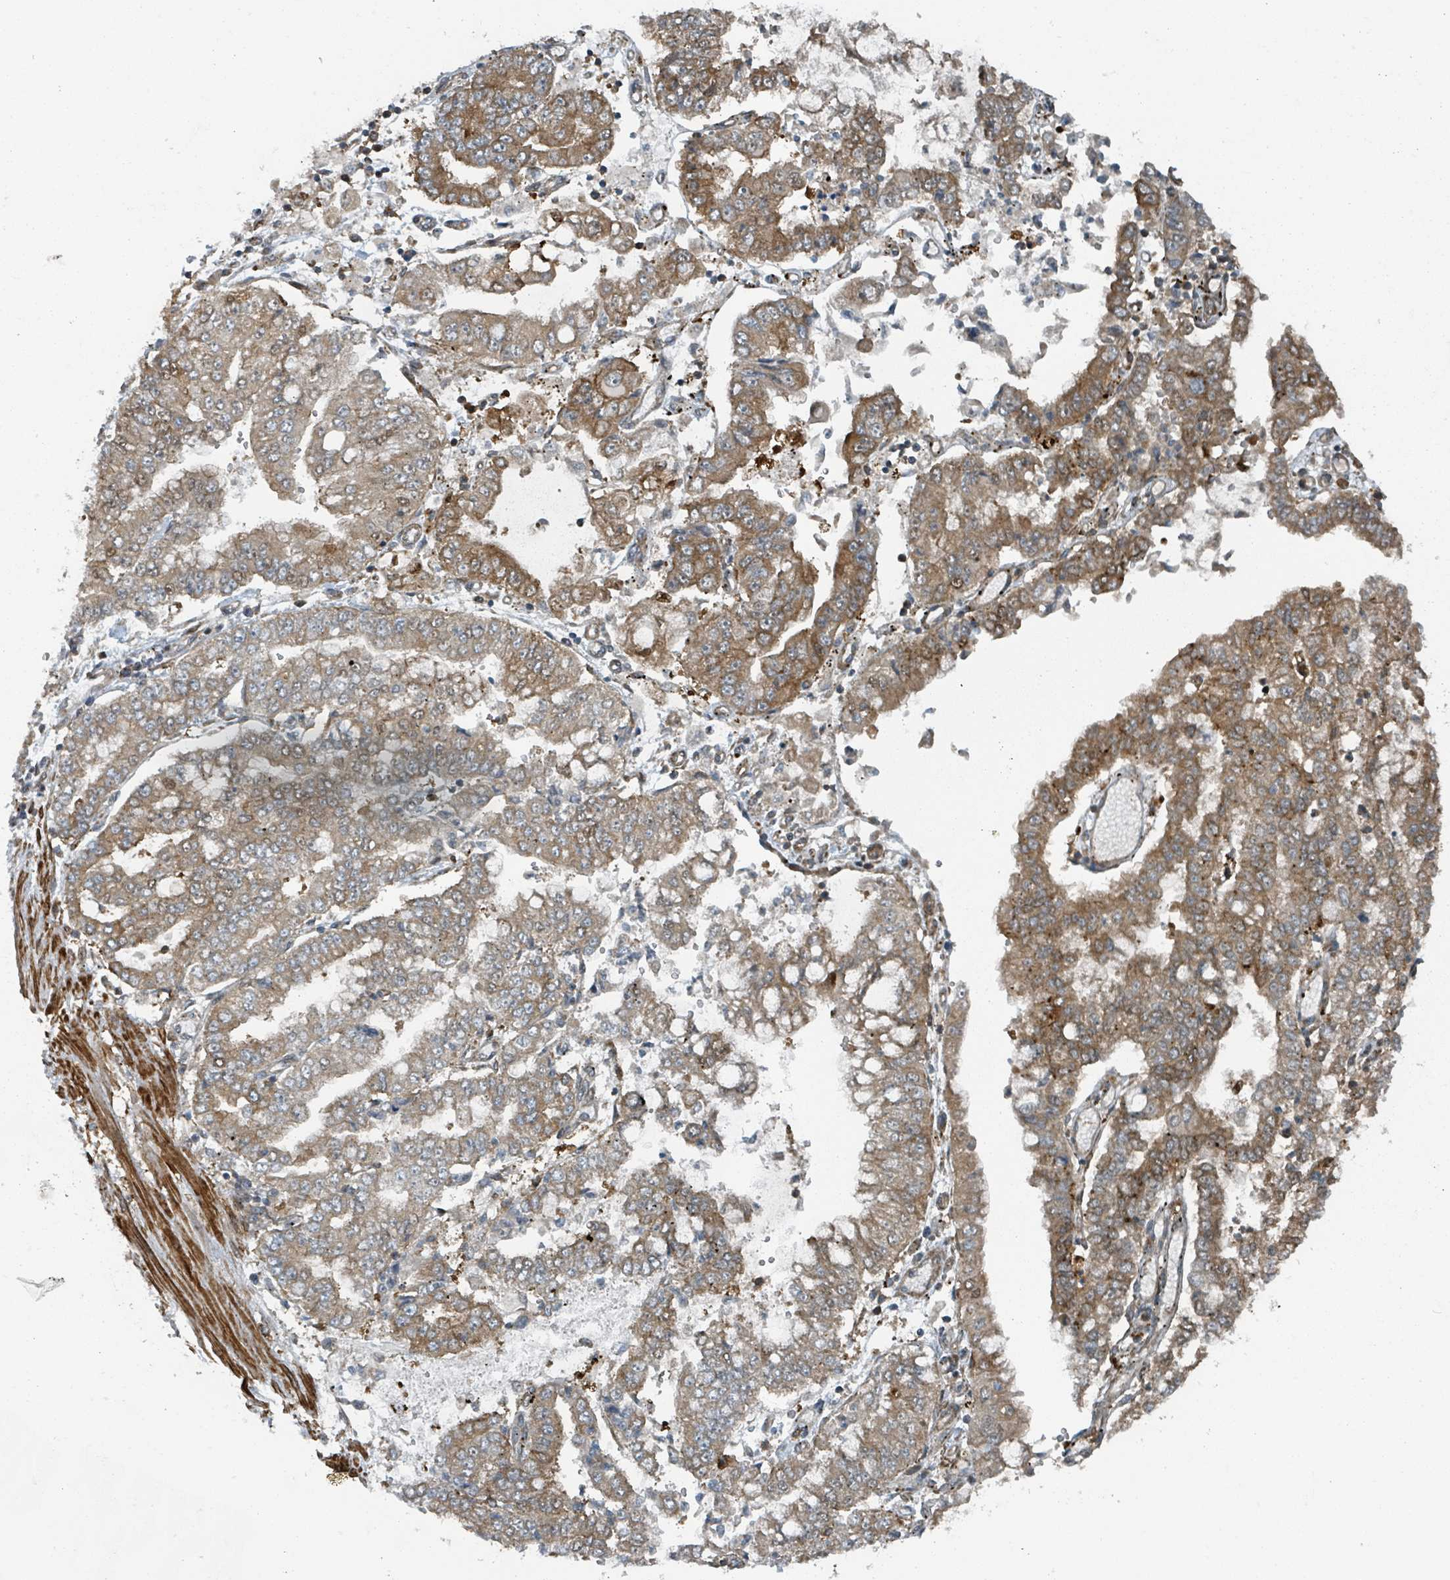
{"staining": {"intensity": "moderate", "quantity": ">75%", "location": "cytoplasmic/membranous"}, "tissue": "stomach cancer", "cell_type": "Tumor cells", "image_type": "cancer", "snomed": [{"axis": "morphology", "description": "Adenocarcinoma, NOS"}, {"axis": "topography", "description": "Stomach"}], "caption": "Approximately >75% of tumor cells in human stomach adenocarcinoma demonstrate moderate cytoplasmic/membranous protein expression as visualized by brown immunohistochemical staining.", "gene": "RHPN2", "patient": {"sex": "male", "age": 76}}